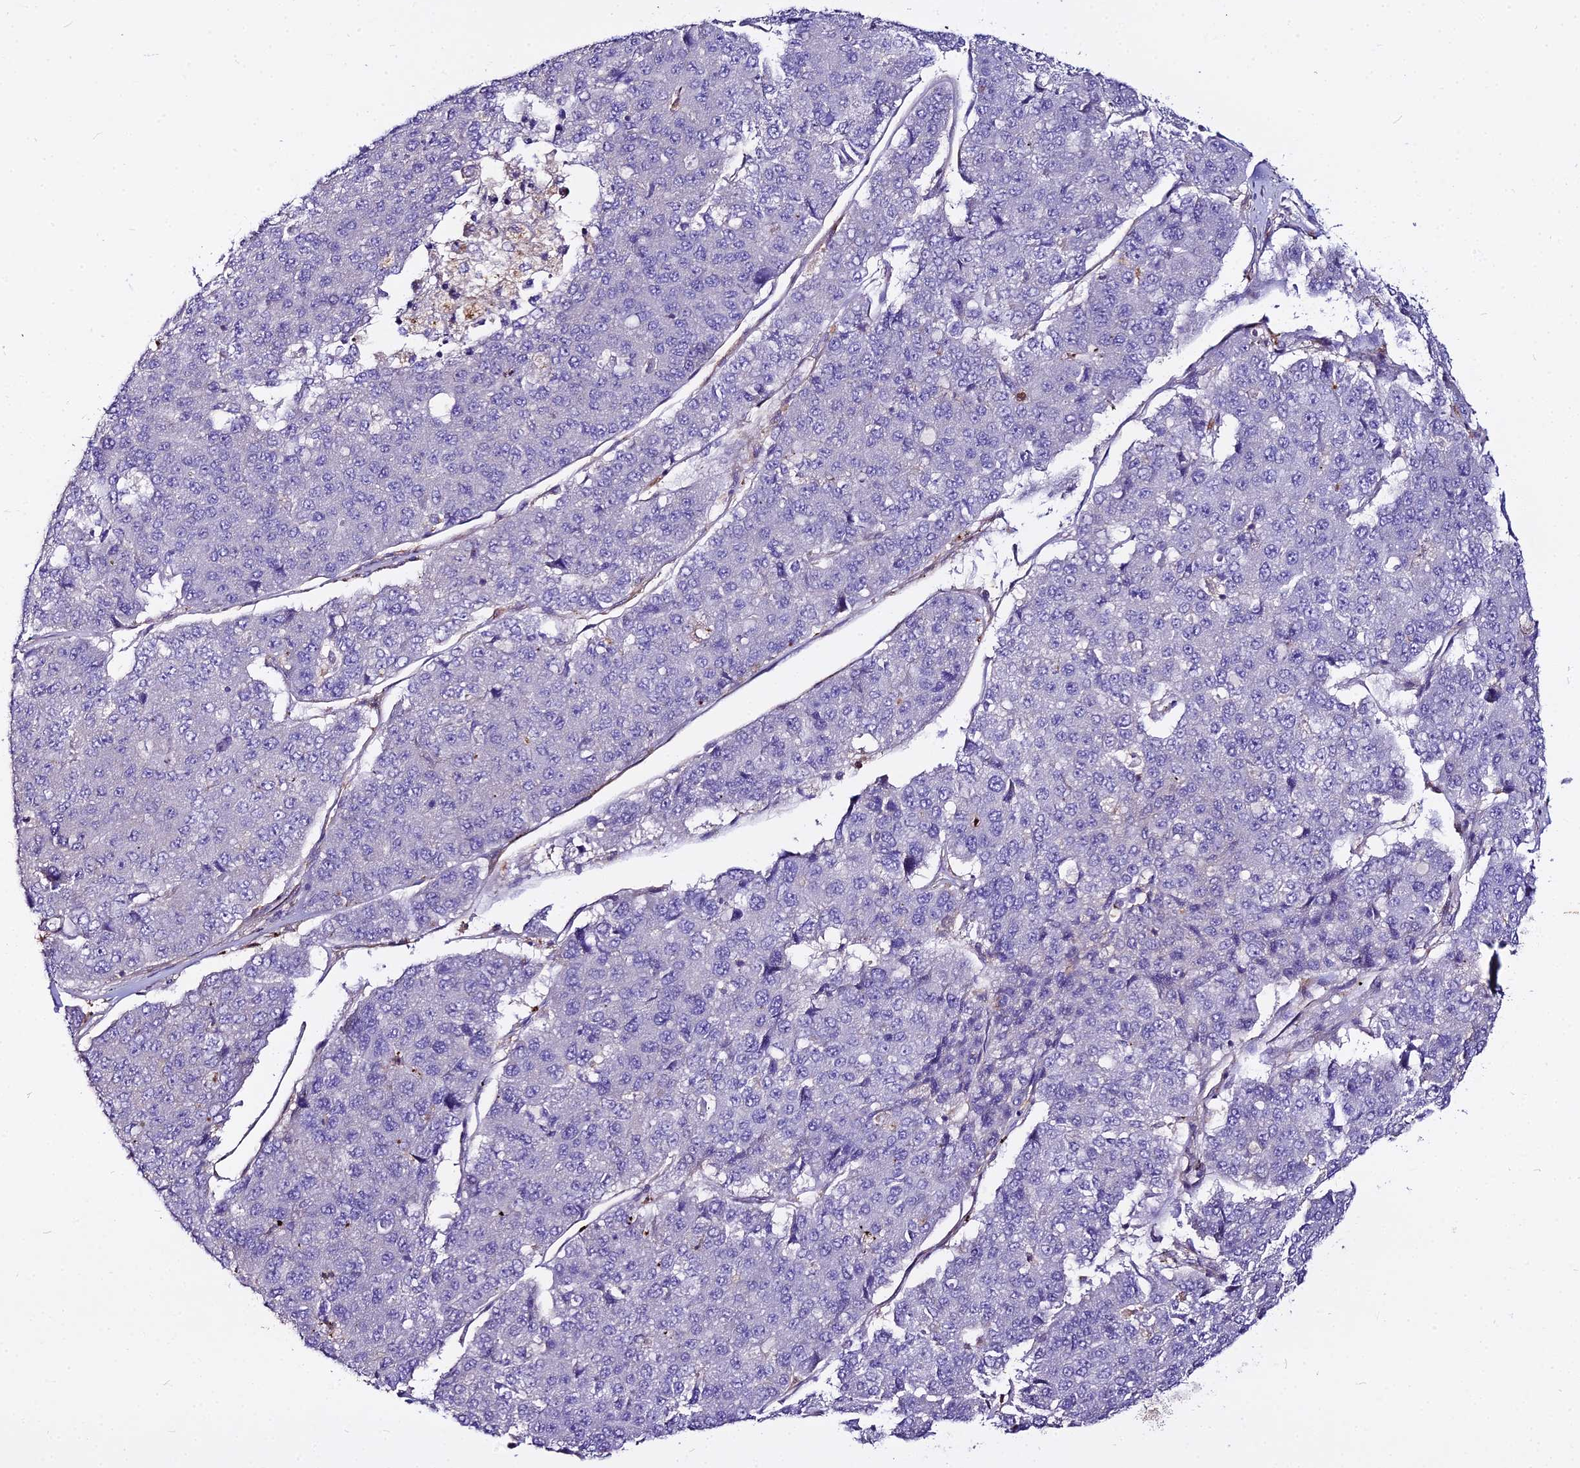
{"staining": {"intensity": "negative", "quantity": "none", "location": "none"}, "tissue": "pancreatic cancer", "cell_type": "Tumor cells", "image_type": "cancer", "snomed": [{"axis": "morphology", "description": "Adenocarcinoma, NOS"}, {"axis": "topography", "description": "Pancreas"}], "caption": "The histopathology image reveals no significant expression in tumor cells of adenocarcinoma (pancreatic).", "gene": "GLYAT", "patient": {"sex": "male", "age": 50}}